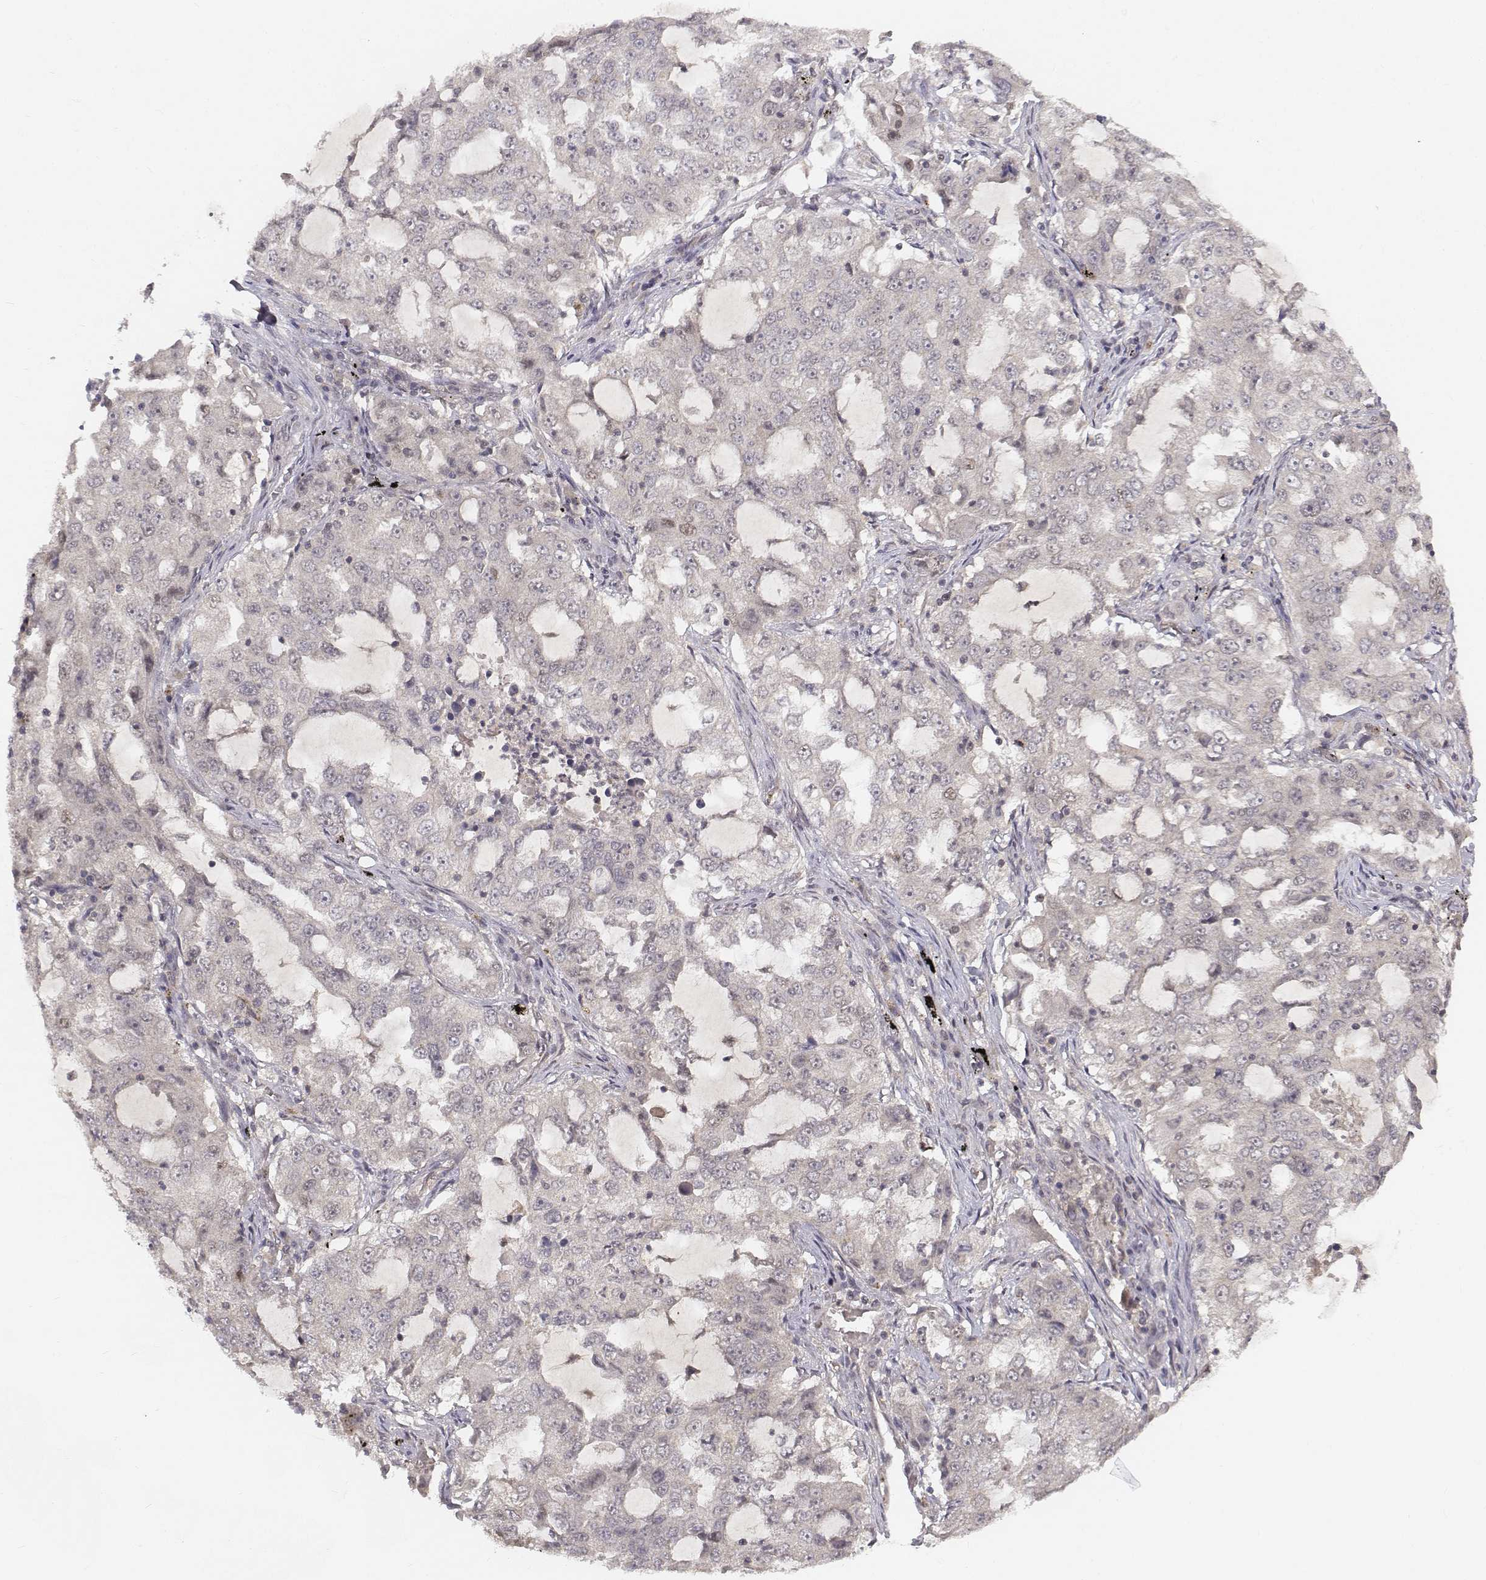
{"staining": {"intensity": "negative", "quantity": "none", "location": "none"}, "tissue": "lung cancer", "cell_type": "Tumor cells", "image_type": "cancer", "snomed": [{"axis": "morphology", "description": "Adenocarcinoma, NOS"}, {"axis": "topography", "description": "Lung"}], "caption": "Immunohistochemistry (IHC) histopathology image of neoplastic tissue: lung cancer (adenocarcinoma) stained with DAB (3,3'-diaminobenzidine) exhibits no significant protein expression in tumor cells. (DAB (3,3'-diaminobenzidine) IHC, high magnification).", "gene": "FANCD2", "patient": {"sex": "female", "age": 61}}